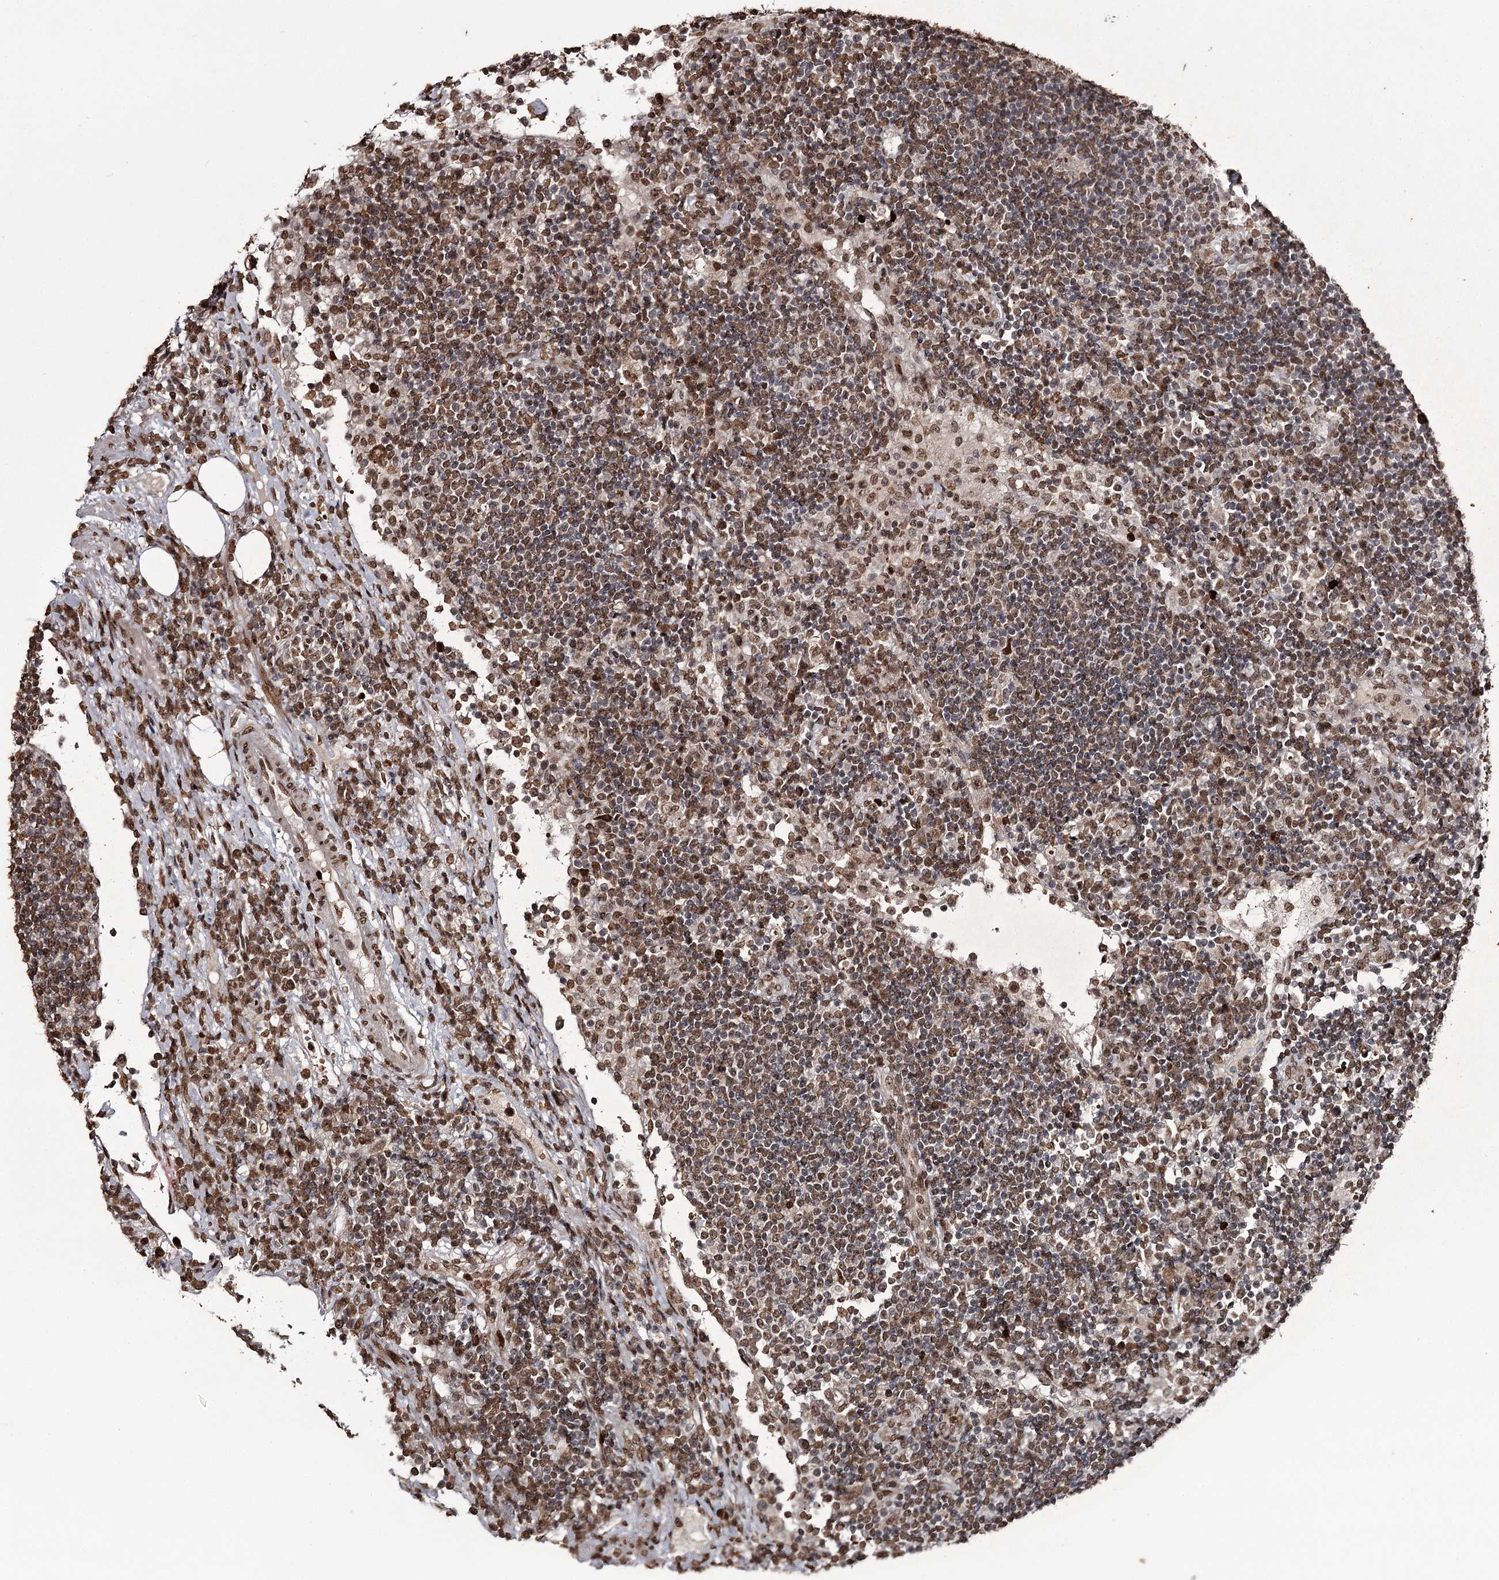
{"staining": {"intensity": "moderate", "quantity": ">75%", "location": "nuclear"}, "tissue": "lymph node", "cell_type": "Germinal center cells", "image_type": "normal", "snomed": [{"axis": "morphology", "description": "Normal tissue, NOS"}, {"axis": "topography", "description": "Lymph node"}], "caption": "Immunohistochemistry (DAB (3,3'-diaminobenzidine)) staining of benign human lymph node displays moderate nuclear protein staining in about >75% of germinal center cells. (DAB IHC with brightfield microscopy, high magnification).", "gene": "THYN1", "patient": {"sex": "female", "age": 53}}